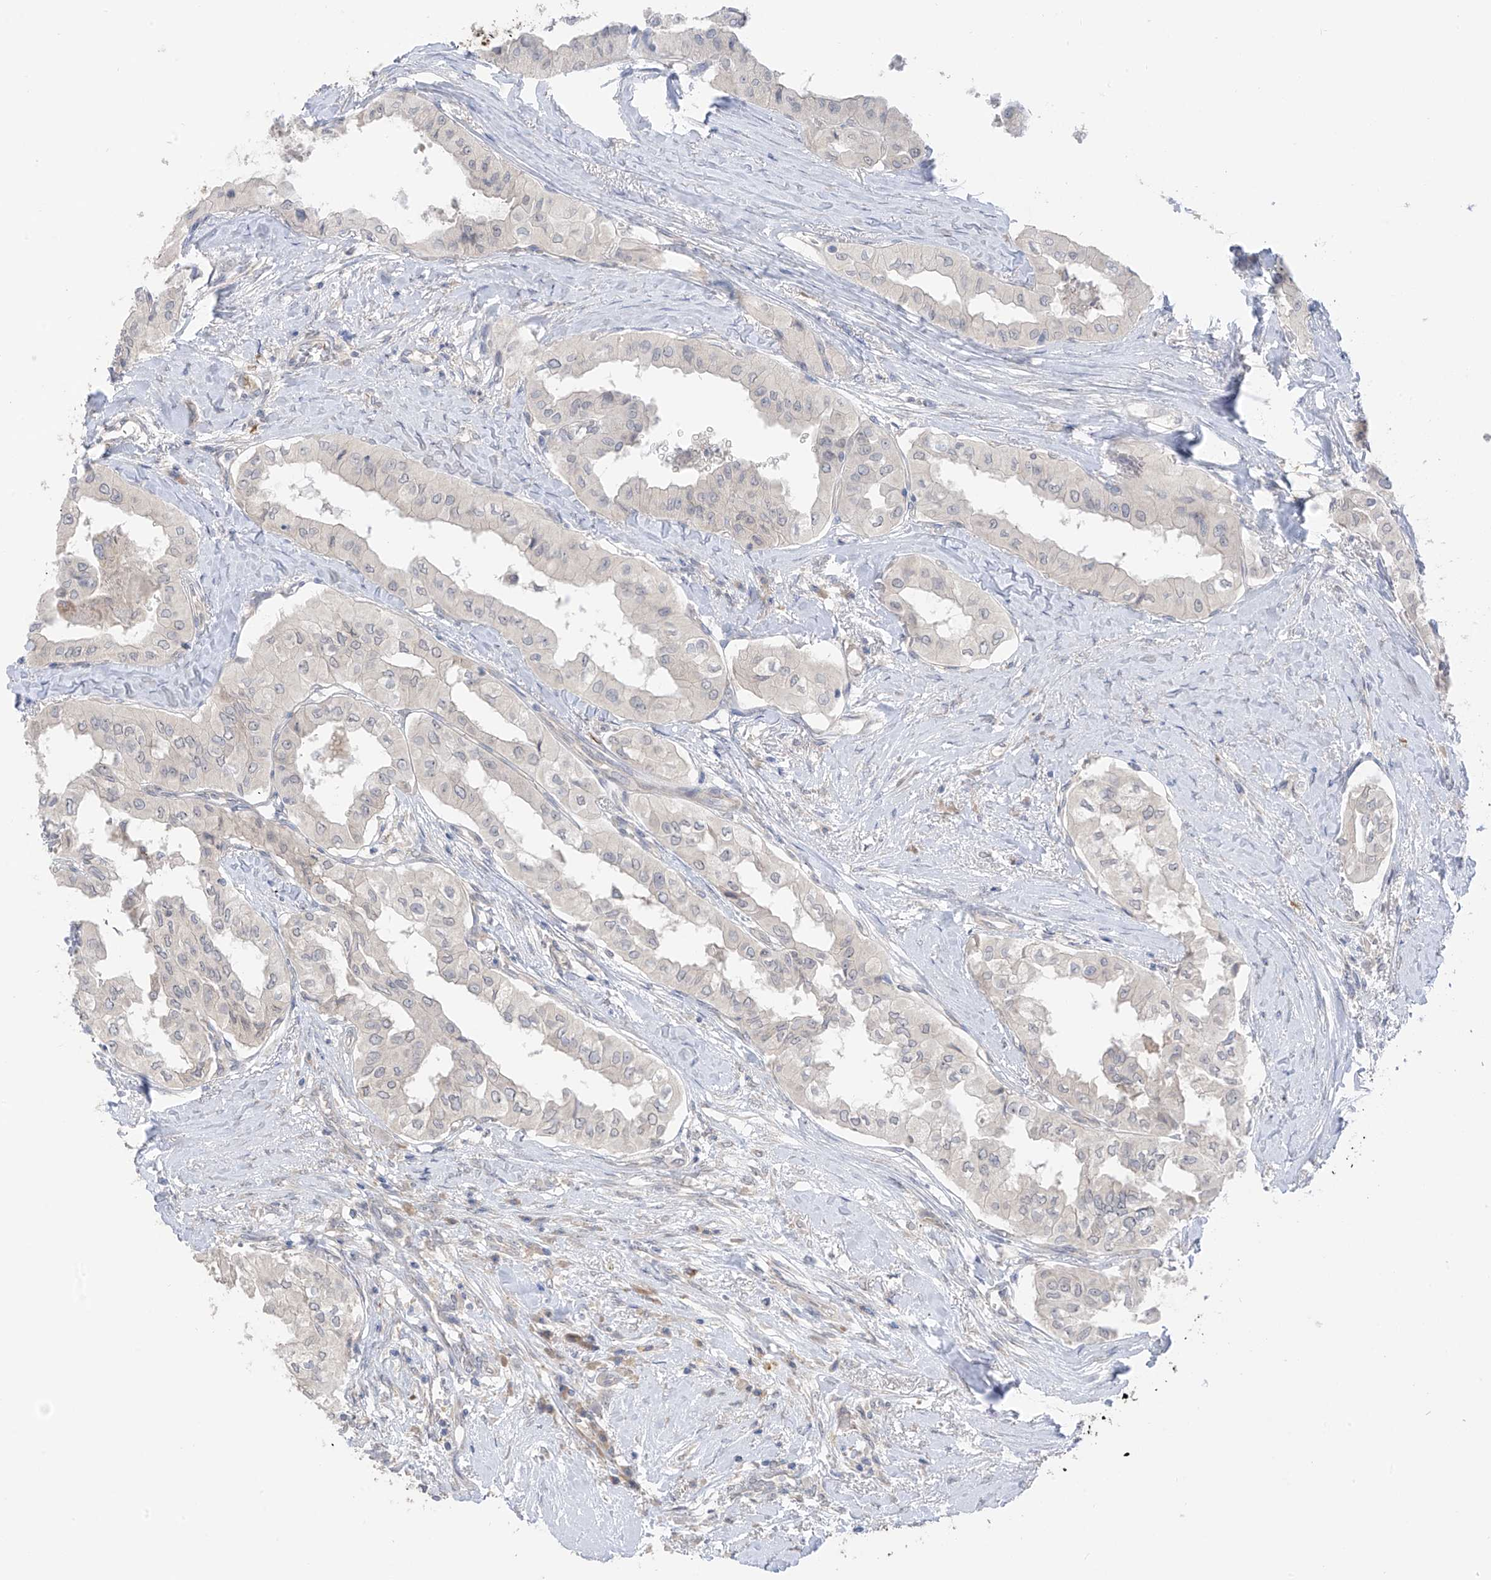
{"staining": {"intensity": "negative", "quantity": "none", "location": "none"}, "tissue": "thyroid cancer", "cell_type": "Tumor cells", "image_type": "cancer", "snomed": [{"axis": "morphology", "description": "Papillary adenocarcinoma, NOS"}, {"axis": "topography", "description": "Thyroid gland"}], "caption": "Thyroid cancer was stained to show a protein in brown. There is no significant positivity in tumor cells. Brightfield microscopy of IHC stained with DAB (3,3'-diaminobenzidine) (brown) and hematoxylin (blue), captured at high magnification.", "gene": "NALCN", "patient": {"sex": "female", "age": 59}}